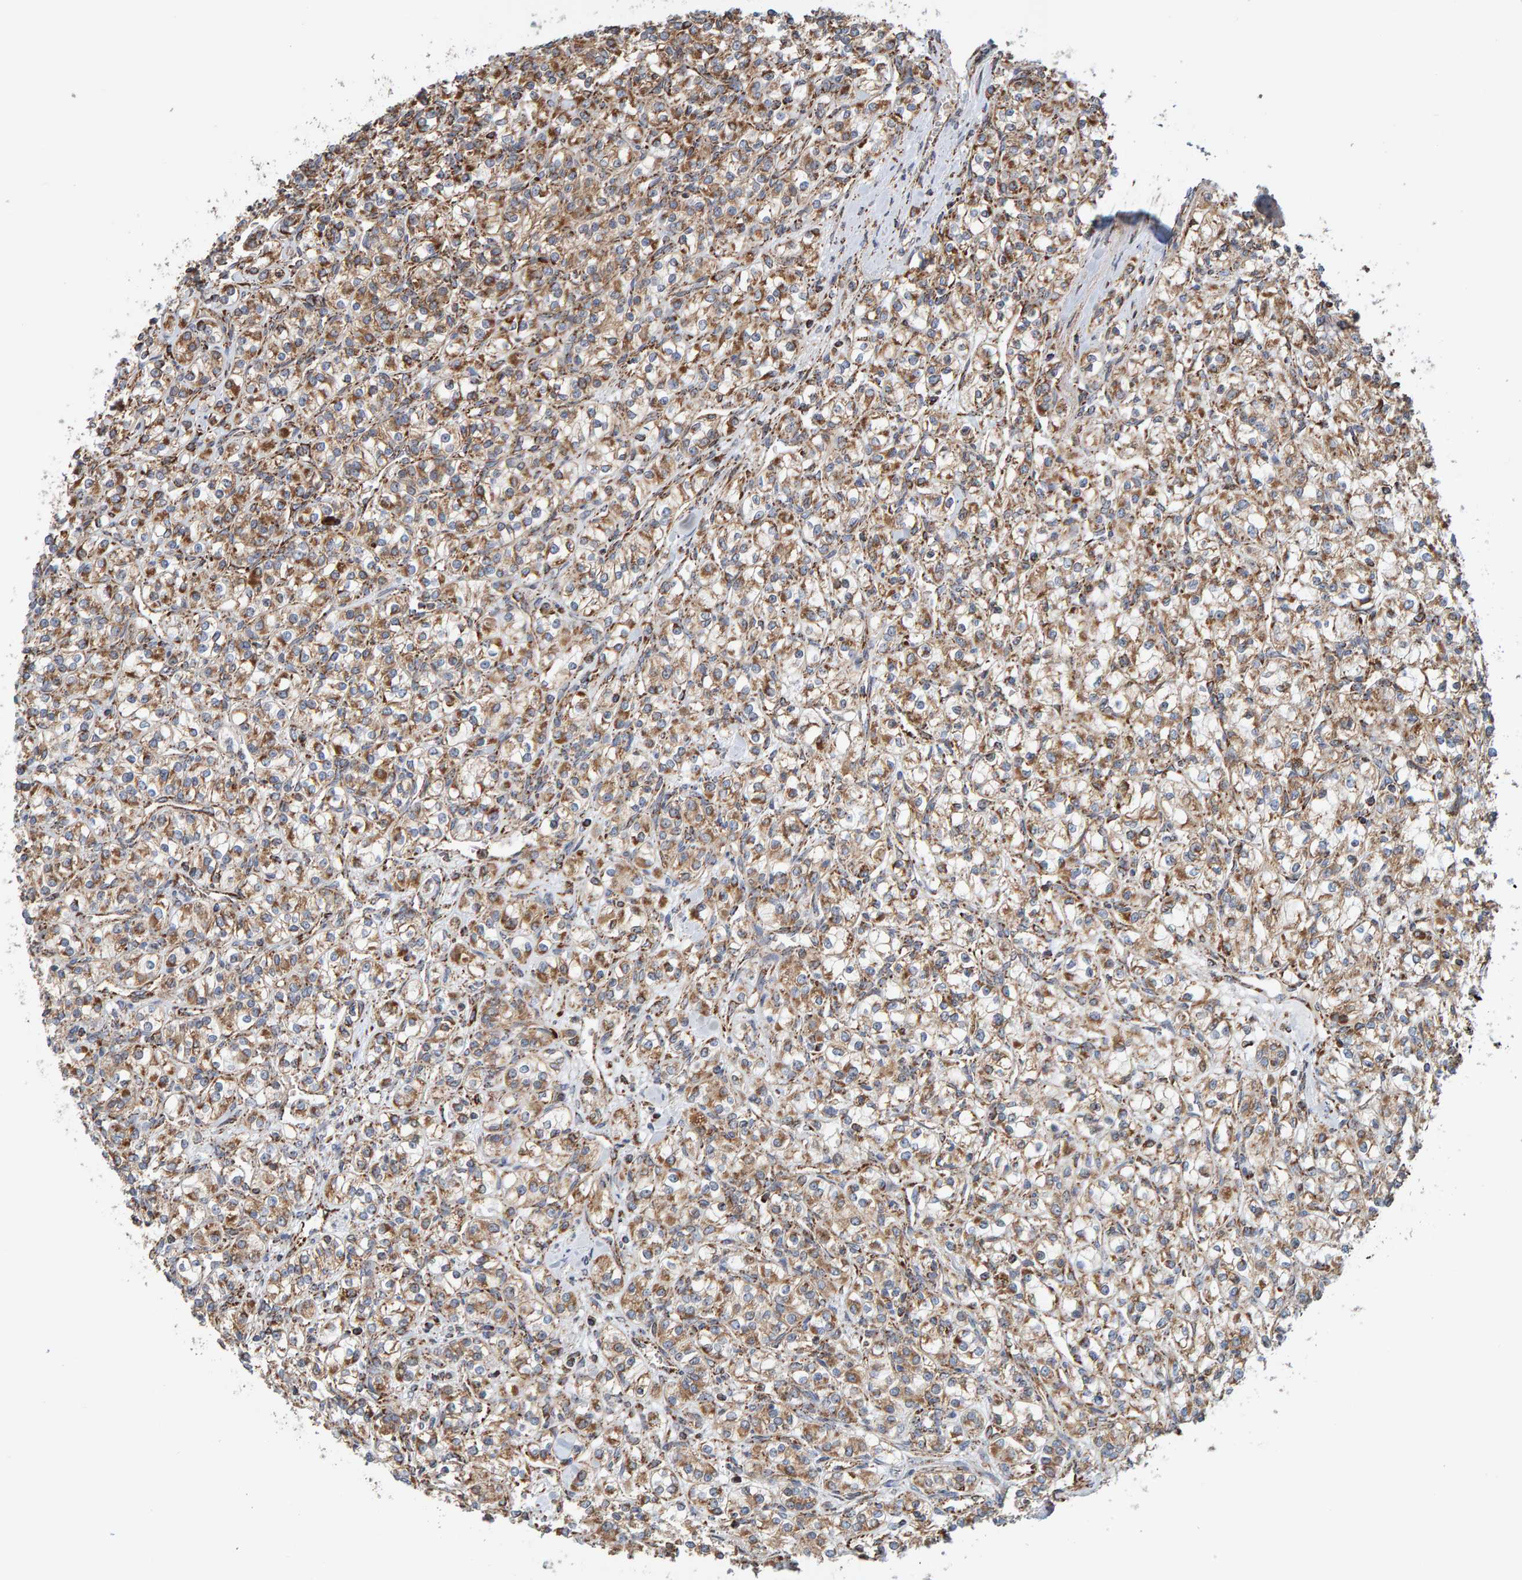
{"staining": {"intensity": "moderate", "quantity": ">75%", "location": "cytoplasmic/membranous"}, "tissue": "renal cancer", "cell_type": "Tumor cells", "image_type": "cancer", "snomed": [{"axis": "morphology", "description": "Adenocarcinoma, NOS"}, {"axis": "topography", "description": "Kidney"}], "caption": "Immunohistochemical staining of renal adenocarcinoma shows moderate cytoplasmic/membranous protein positivity in approximately >75% of tumor cells.", "gene": "MRPL45", "patient": {"sex": "male", "age": 77}}